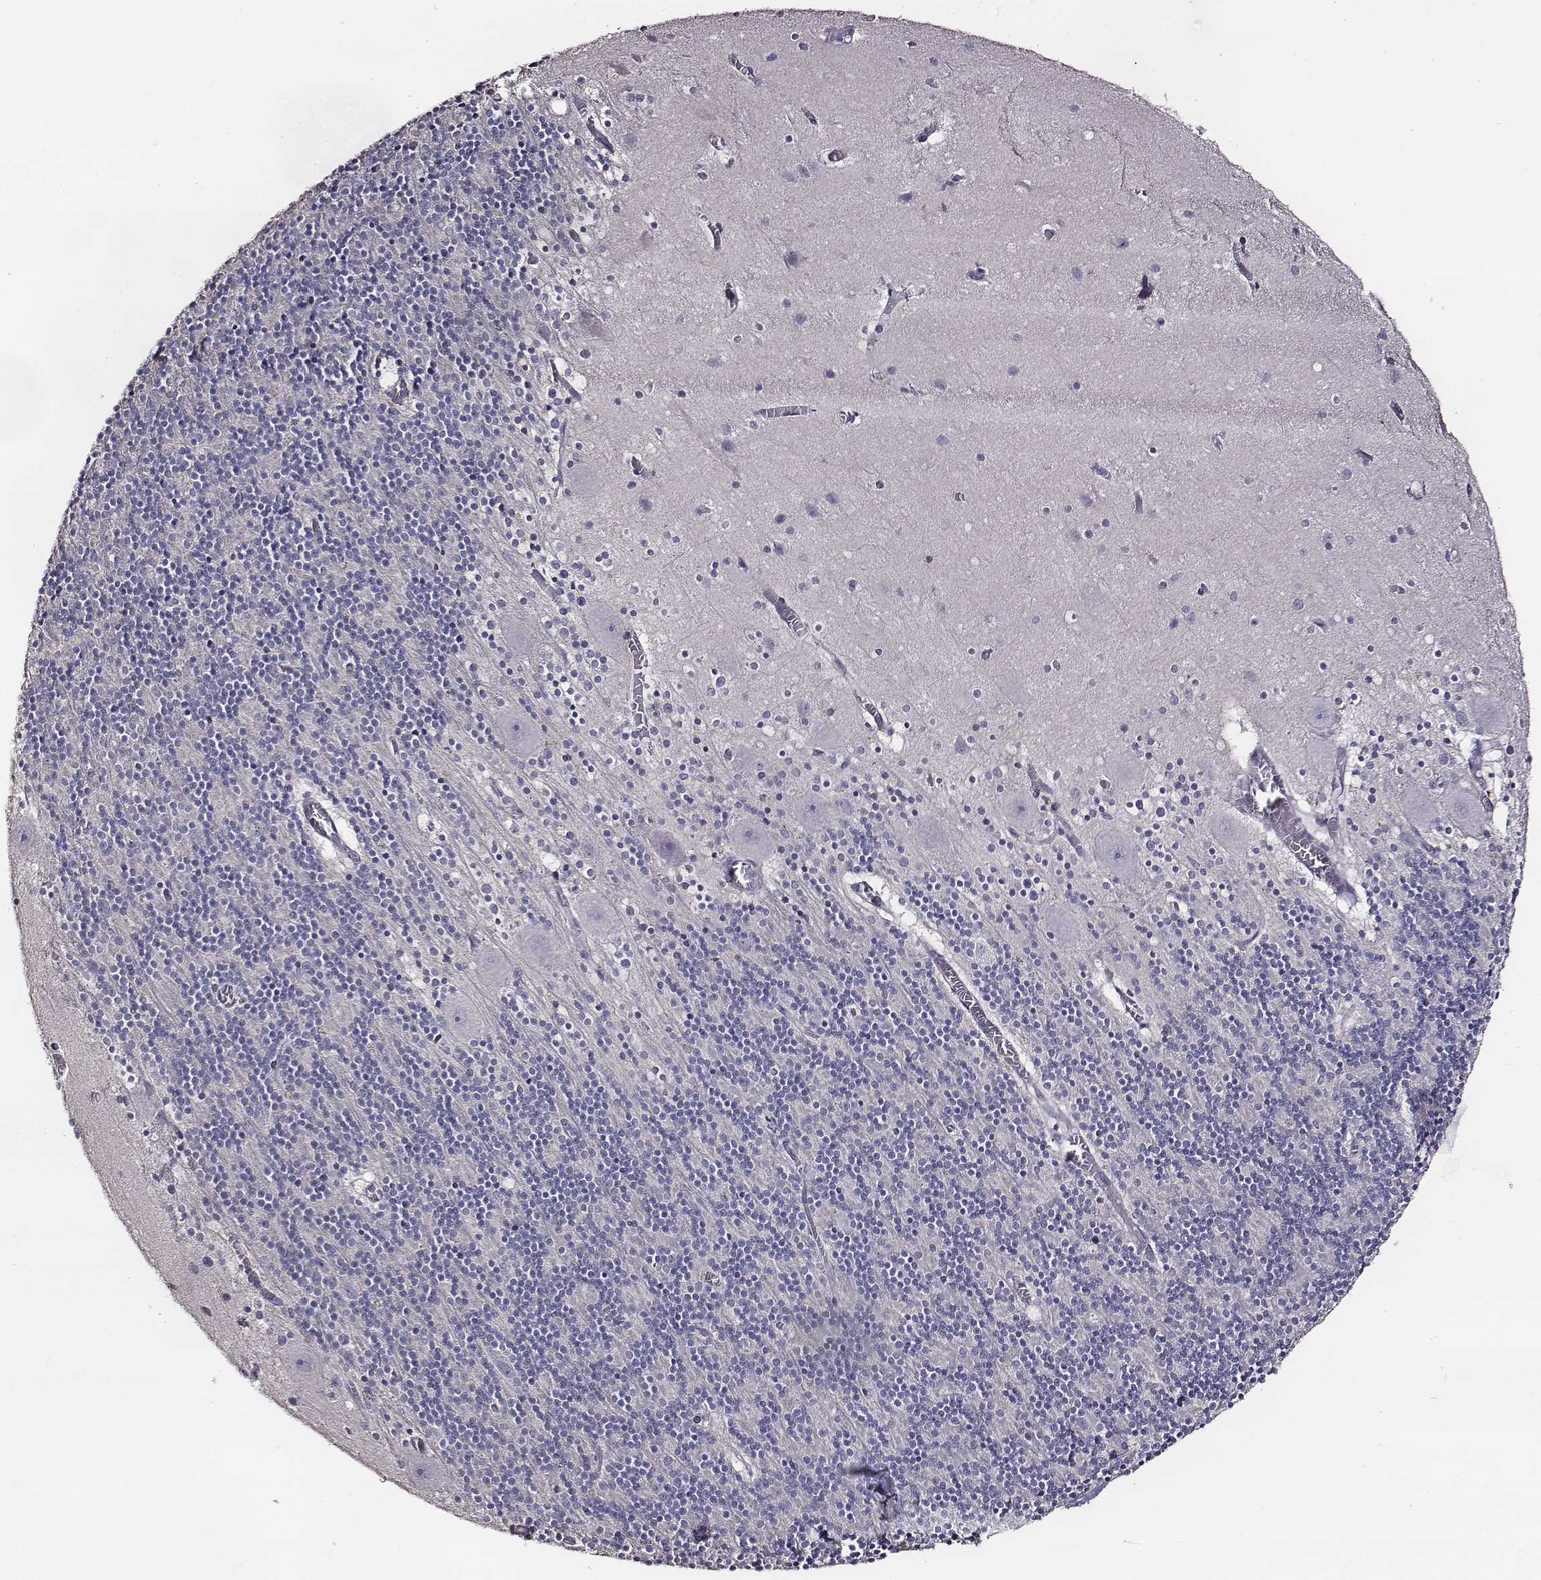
{"staining": {"intensity": "negative", "quantity": "none", "location": "none"}, "tissue": "cerebellum", "cell_type": "Cells in granular layer", "image_type": "normal", "snomed": [{"axis": "morphology", "description": "Normal tissue, NOS"}, {"axis": "topography", "description": "Cerebellum"}], "caption": "An image of cerebellum stained for a protein reveals no brown staining in cells in granular layer.", "gene": "AADAT", "patient": {"sex": "male", "age": 70}}